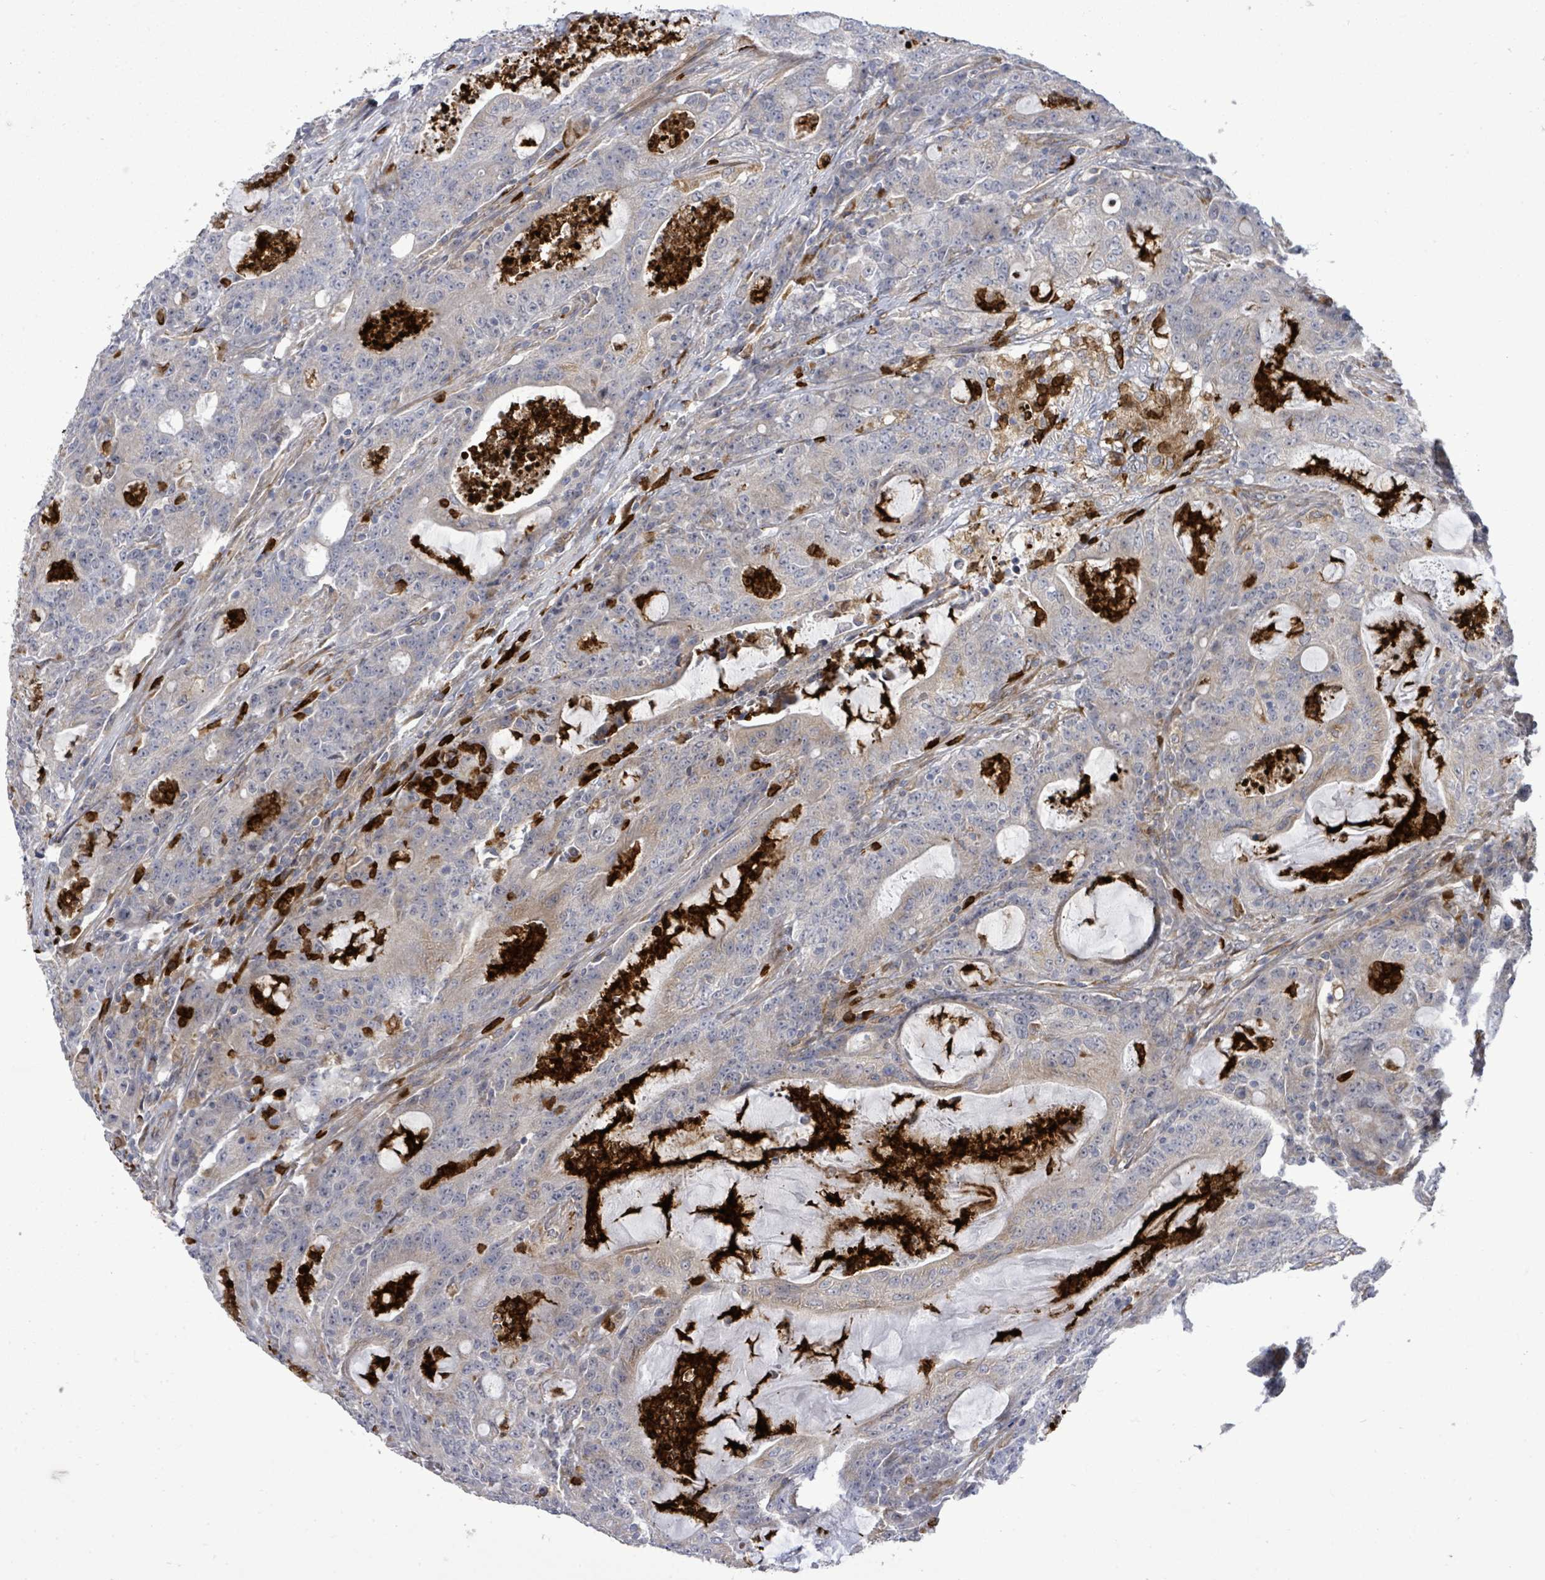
{"staining": {"intensity": "weak", "quantity": "<25%", "location": "cytoplasmic/membranous"}, "tissue": "colorectal cancer", "cell_type": "Tumor cells", "image_type": "cancer", "snomed": [{"axis": "morphology", "description": "Adenocarcinoma, NOS"}, {"axis": "topography", "description": "Colon"}], "caption": "An IHC histopathology image of colorectal adenocarcinoma is shown. There is no staining in tumor cells of colorectal adenocarcinoma. (Brightfield microscopy of DAB (3,3'-diaminobenzidine) immunohistochemistry (IHC) at high magnification).", "gene": "SAR1A", "patient": {"sex": "male", "age": 83}}